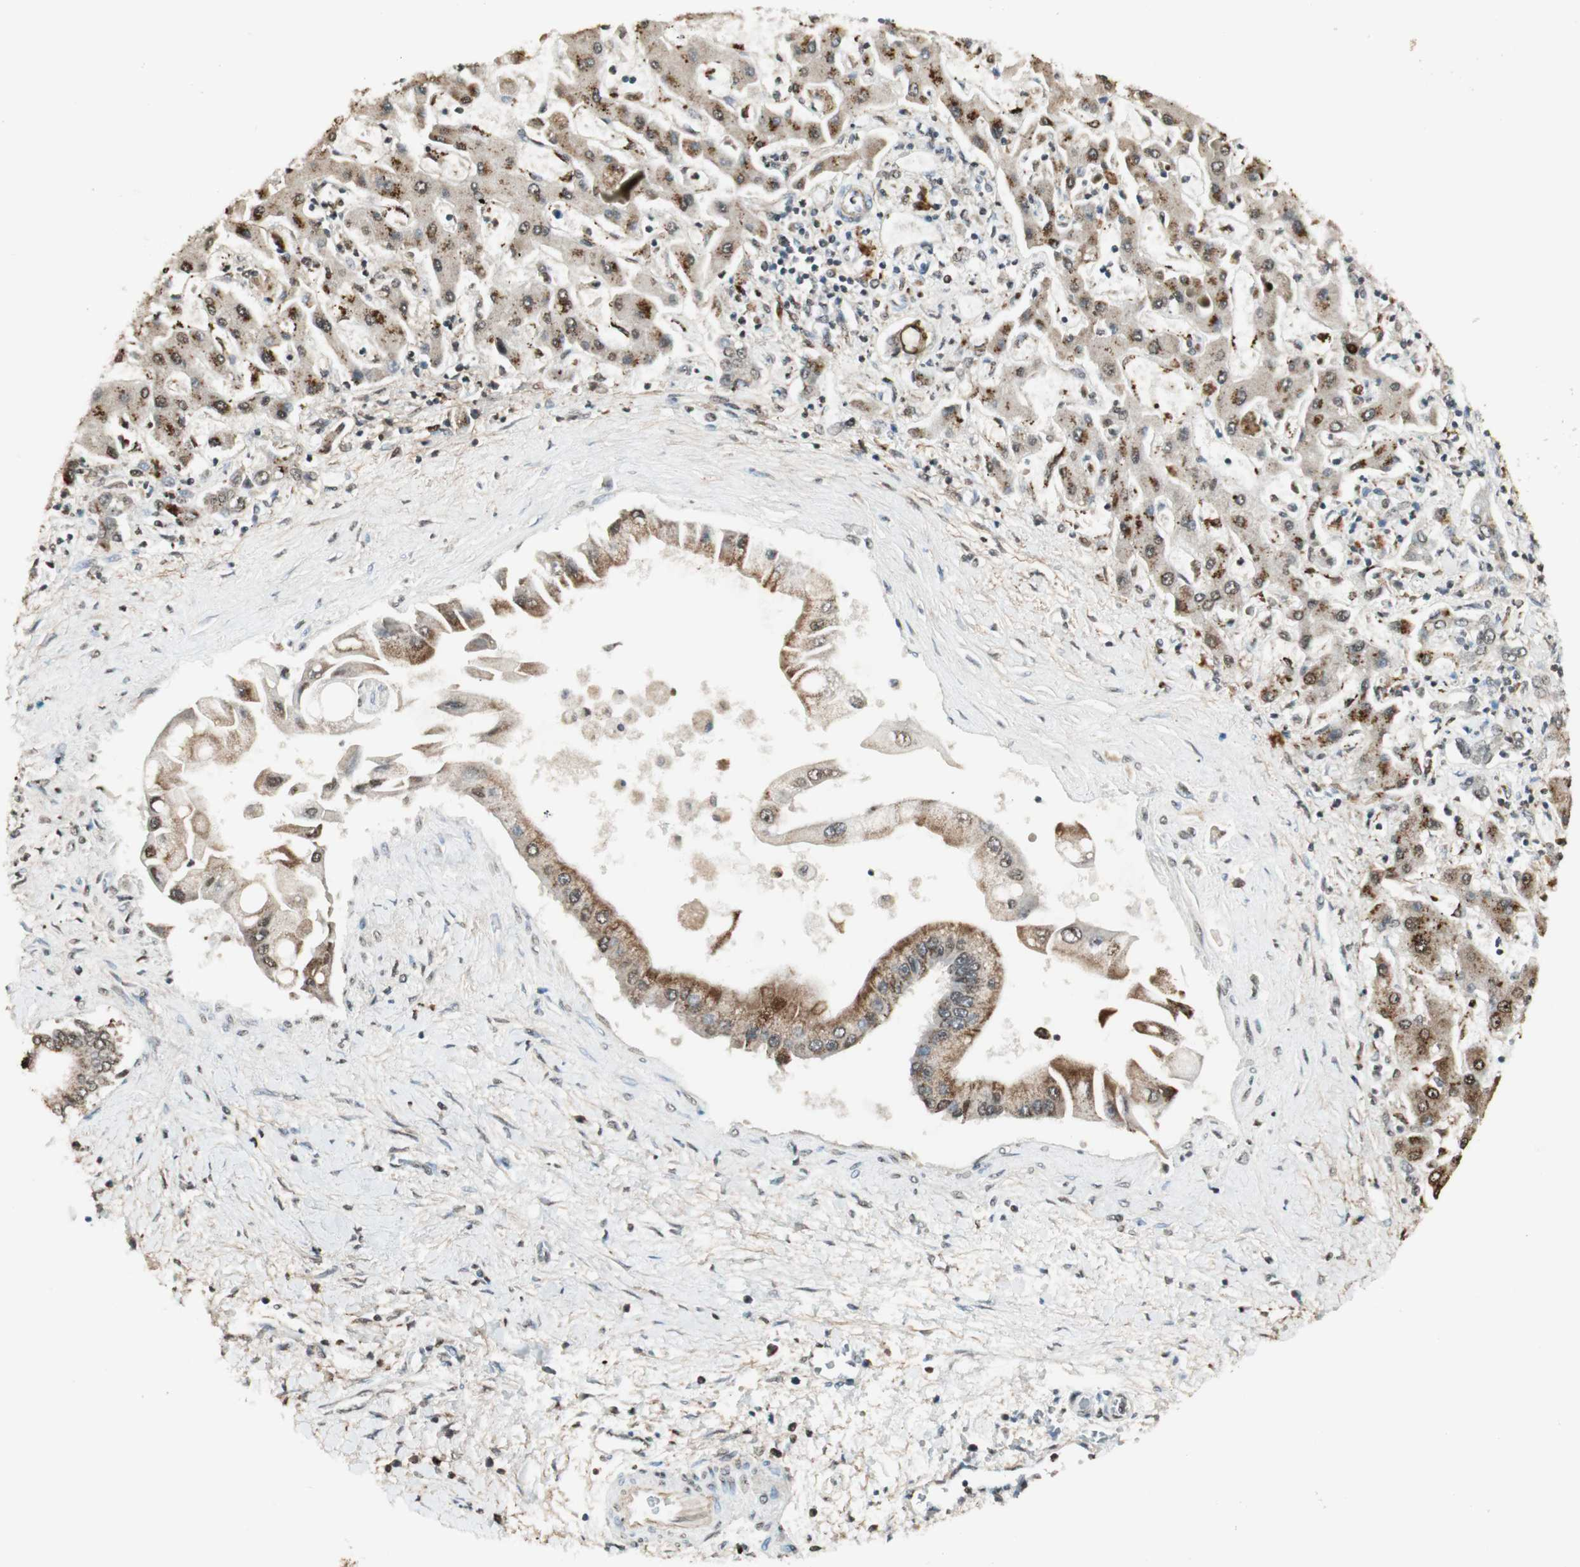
{"staining": {"intensity": "moderate", "quantity": ">75%", "location": "cytoplasmic/membranous"}, "tissue": "liver cancer", "cell_type": "Tumor cells", "image_type": "cancer", "snomed": [{"axis": "morphology", "description": "Cholangiocarcinoma"}, {"axis": "topography", "description": "Liver"}], "caption": "Liver cancer tissue demonstrates moderate cytoplasmic/membranous positivity in approximately >75% of tumor cells", "gene": "PRELID1", "patient": {"sex": "male", "age": 50}}